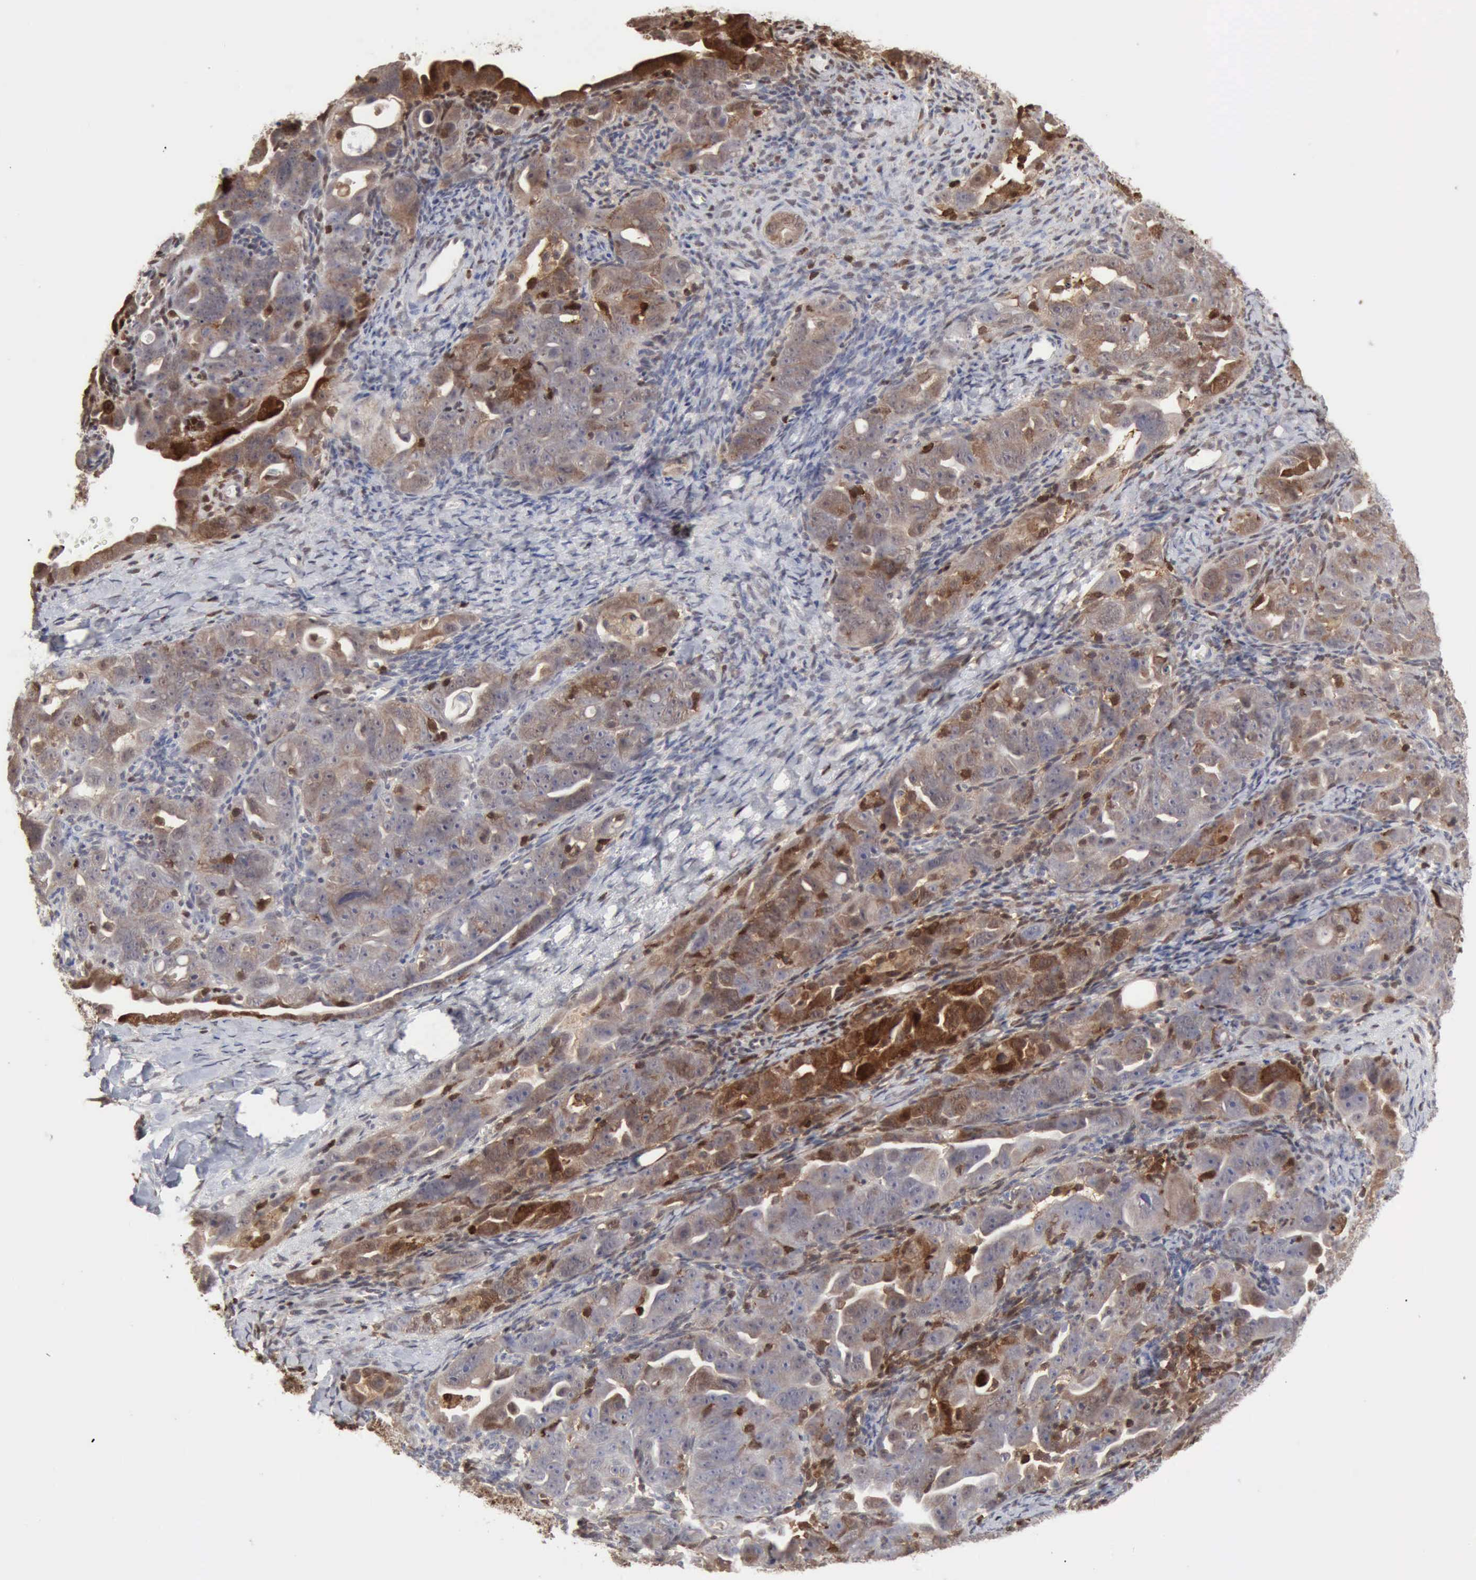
{"staining": {"intensity": "moderate", "quantity": "25%-75%", "location": "cytoplasmic/membranous,nuclear"}, "tissue": "ovarian cancer", "cell_type": "Tumor cells", "image_type": "cancer", "snomed": [{"axis": "morphology", "description": "Cystadenocarcinoma, serous, NOS"}, {"axis": "topography", "description": "Ovary"}], "caption": "Ovarian cancer stained with immunohistochemistry reveals moderate cytoplasmic/membranous and nuclear staining in about 25%-75% of tumor cells.", "gene": "STAT1", "patient": {"sex": "female", "age": 66}}